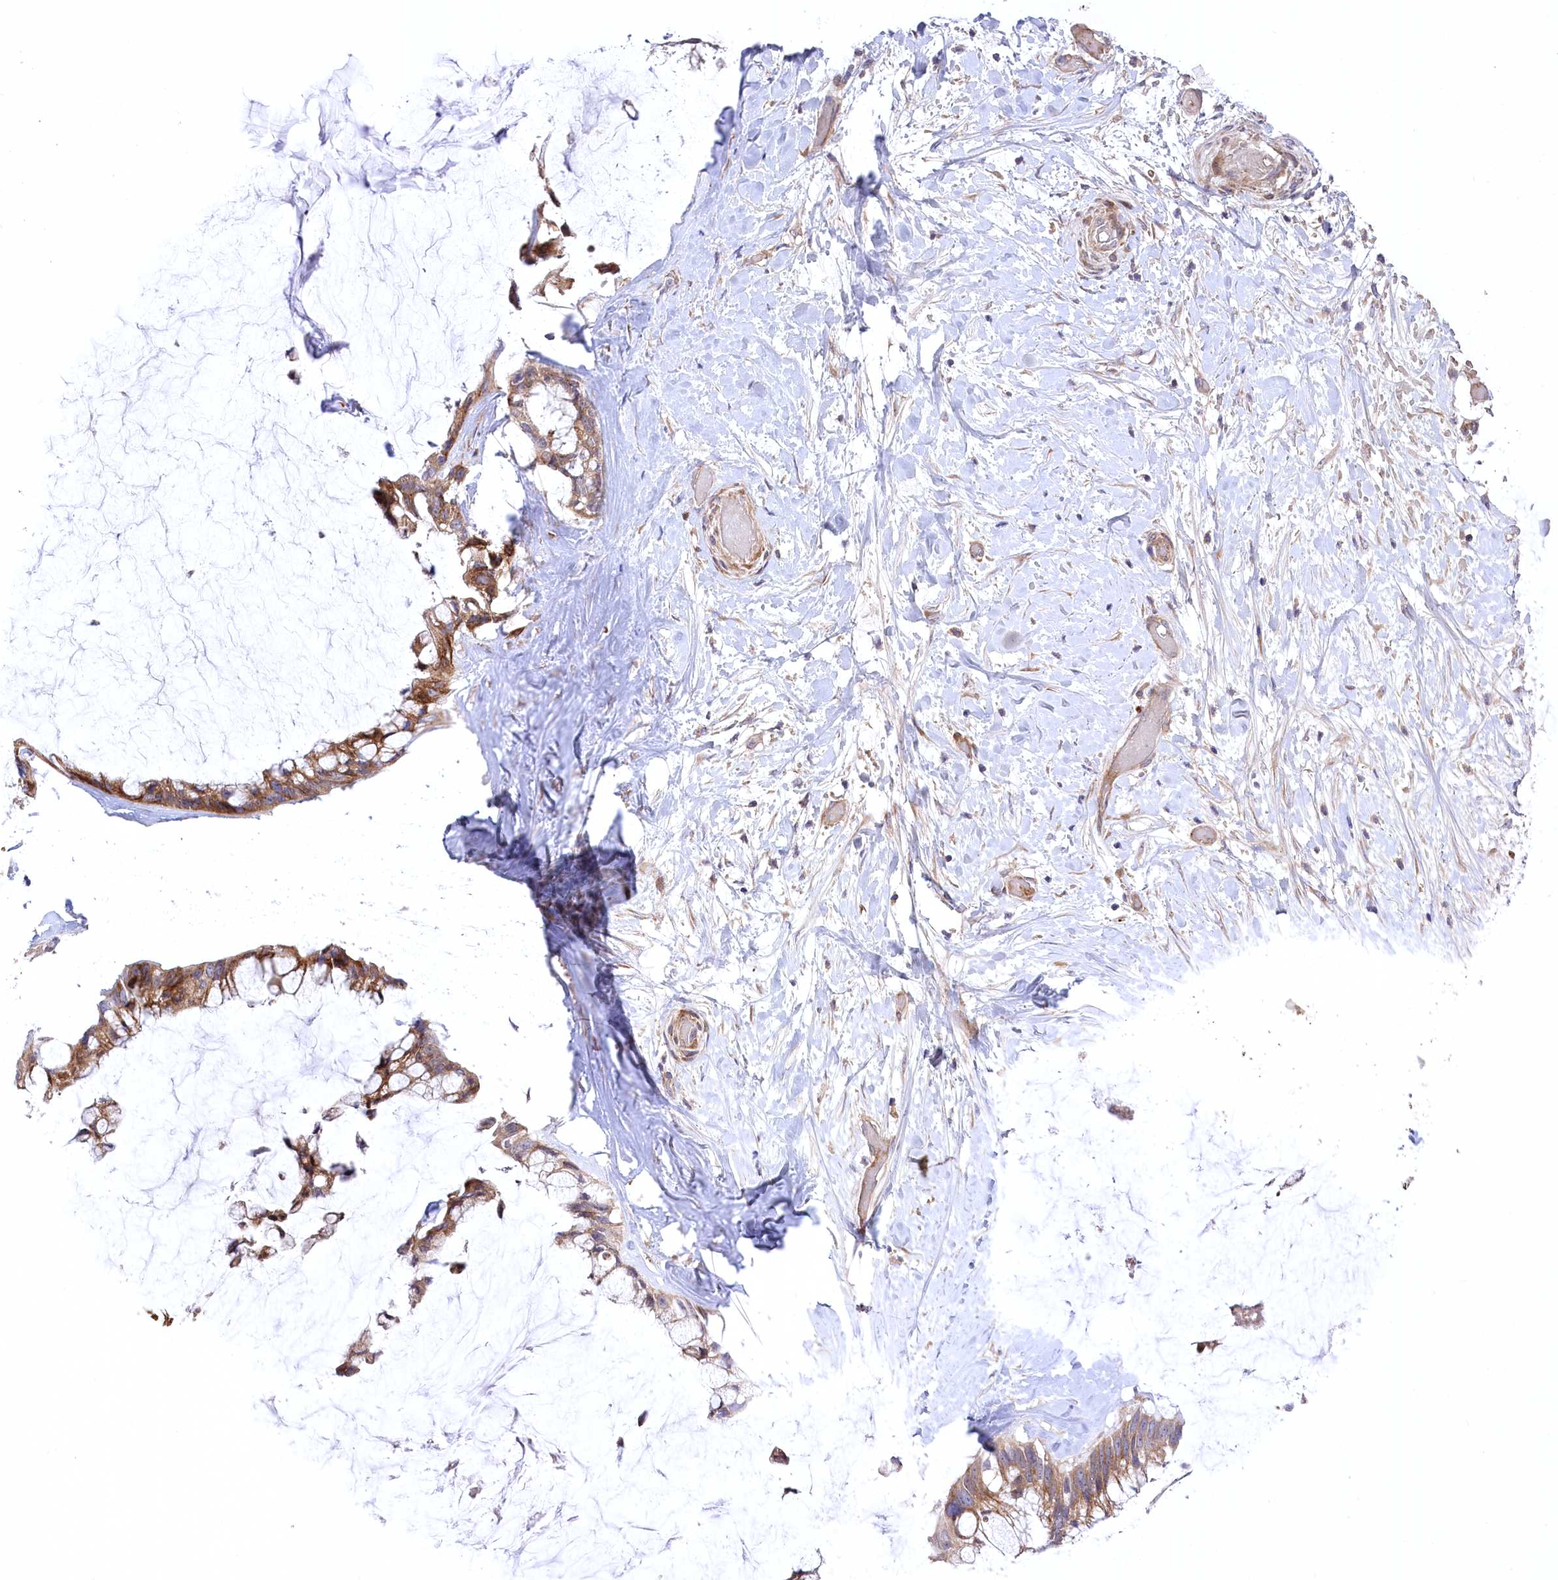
{"staining": {"intensity": "moderate", "quantity": ">75%", "location": "cytoplasmic/membranous"}, "tissue": "ovarian cancer", "cell_type": "Tumor cells", "image_type": "cancer", "snomed": [{"axis": "morphology", "description": "Cystadenocarcinoma, mucinous, NOS"}, {"axis": "topography", "description": "Ovary"}], "caption": "This histopathology image exhibits IHC staining of ovarian cancer, with medium moderate cytoplasmic/membranous expression in approximately >75% of tumor cells.", "gene": "TRUB1", "patient": {"sex": "female", "age": 39}}